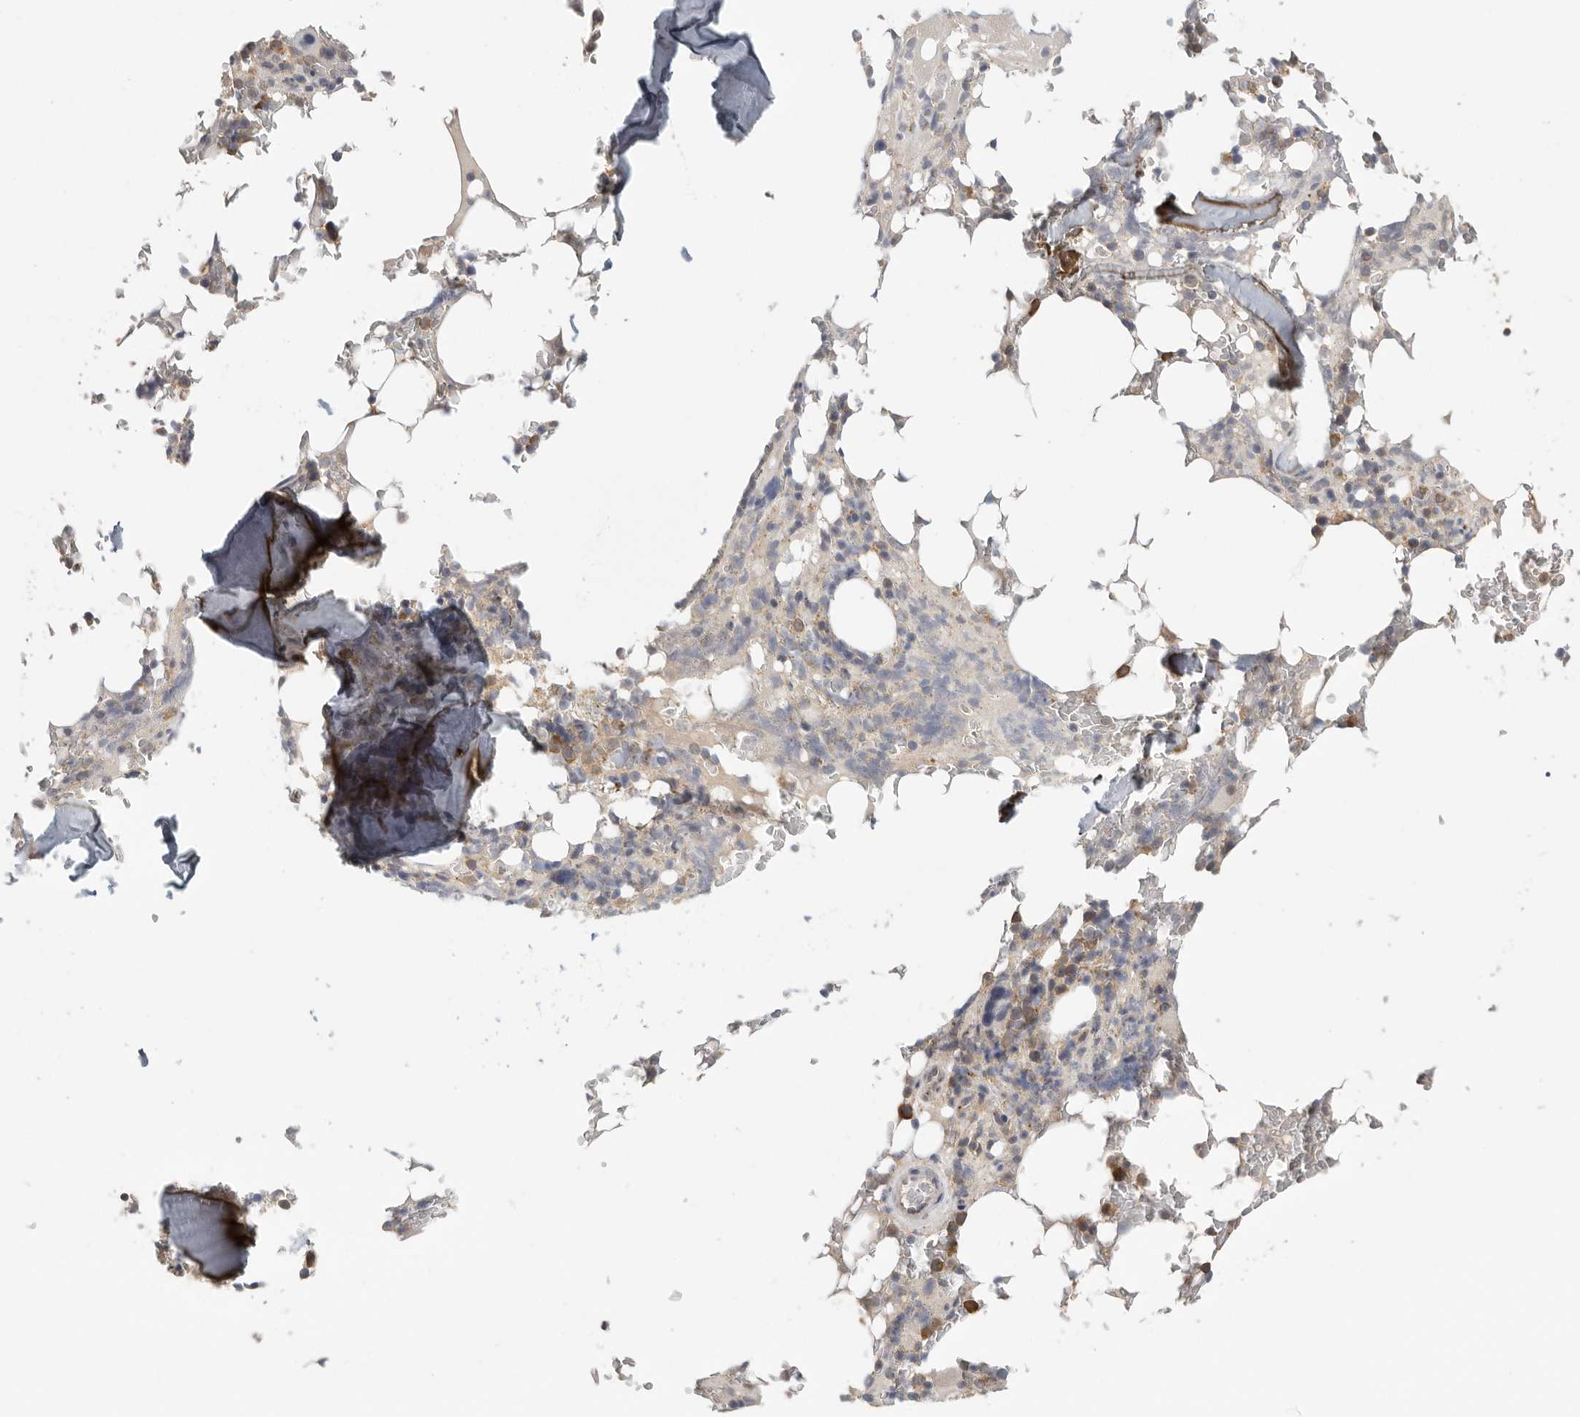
{"staining": {"intensity": "moderate", "quantity": "25%-75%", "location": "cytoplasmic/membranous"}, "tissue": "bone marrow", "cell_type": "Hematopoietic cells", "image_type": "normal", "snomed": [{"axis": "morphology", "description": "Normal tissue, NOS"}, {"axis": "topography", "description": "Bone marrow"}], "caption": "A high-resolution photomicrograph shows immunohistochemistry (IHC) staining of benign bone marrow, which reveals moderate cytoplasmic/membranous positivity in approximately 25%-75% of hematopoietic cells.", "gene": "CCT8", "patient": {"sex": "male", "age": 58}}